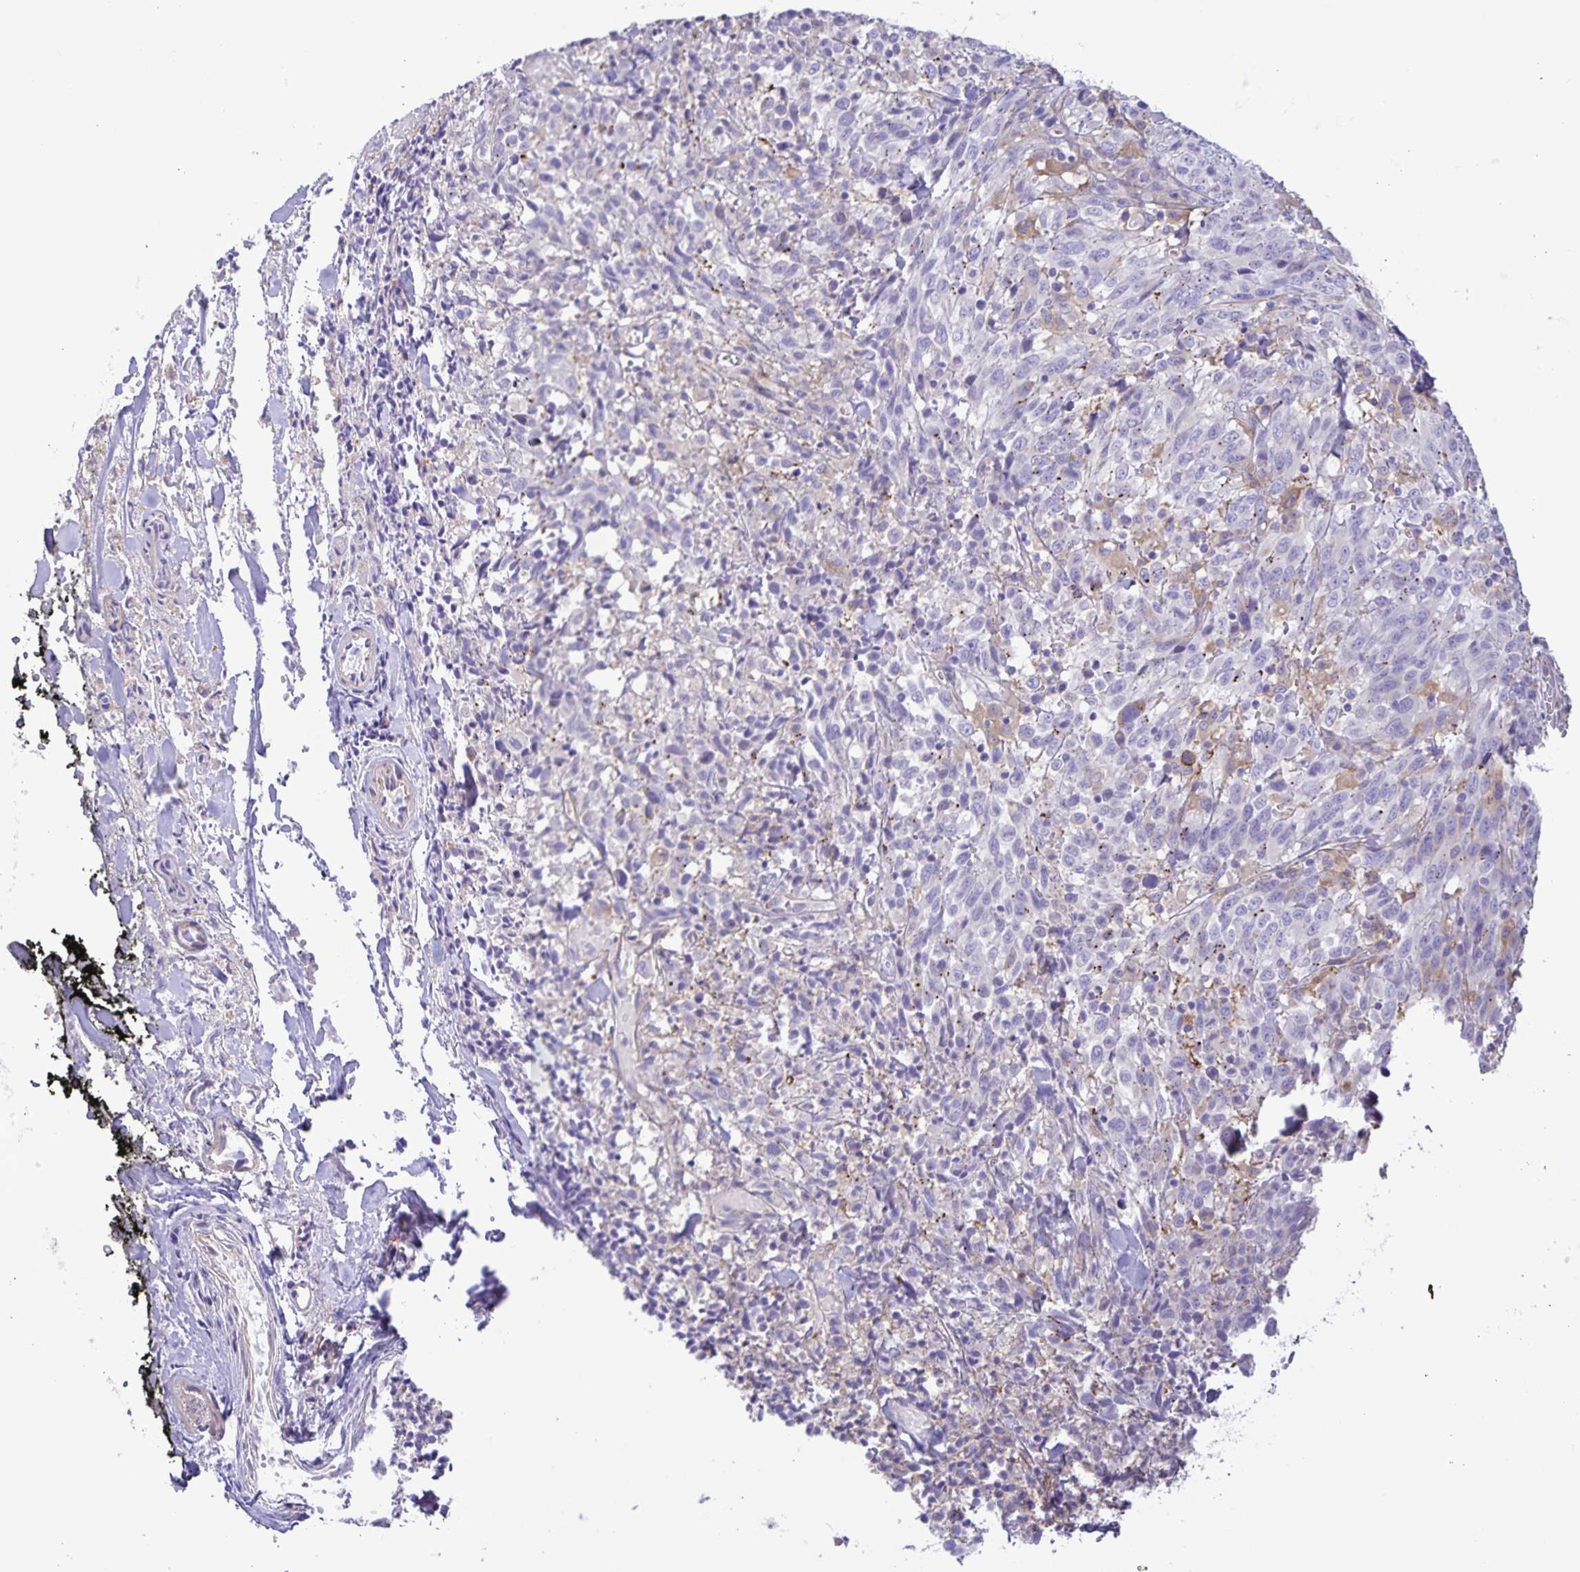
{"staining": {"intensity": "negative", "quantity": "none", "location": "none"}, "tissue": "melanoma", "cell_type": "Tumor cells", "image_type": "cancer", "snomed": [{"axis": "morphology", "description": "Malignant melanoma, NOS"}, {"axis": "topography", "description": "Skin"}], "caption": "Tumor cells show no significant protein positivity in melanoma. (DAB immunohistochemistry visualized using brightfield microscopy, high magnification).", "gene": "BOLL", "patient": {"sex": "female", "age": 91}}